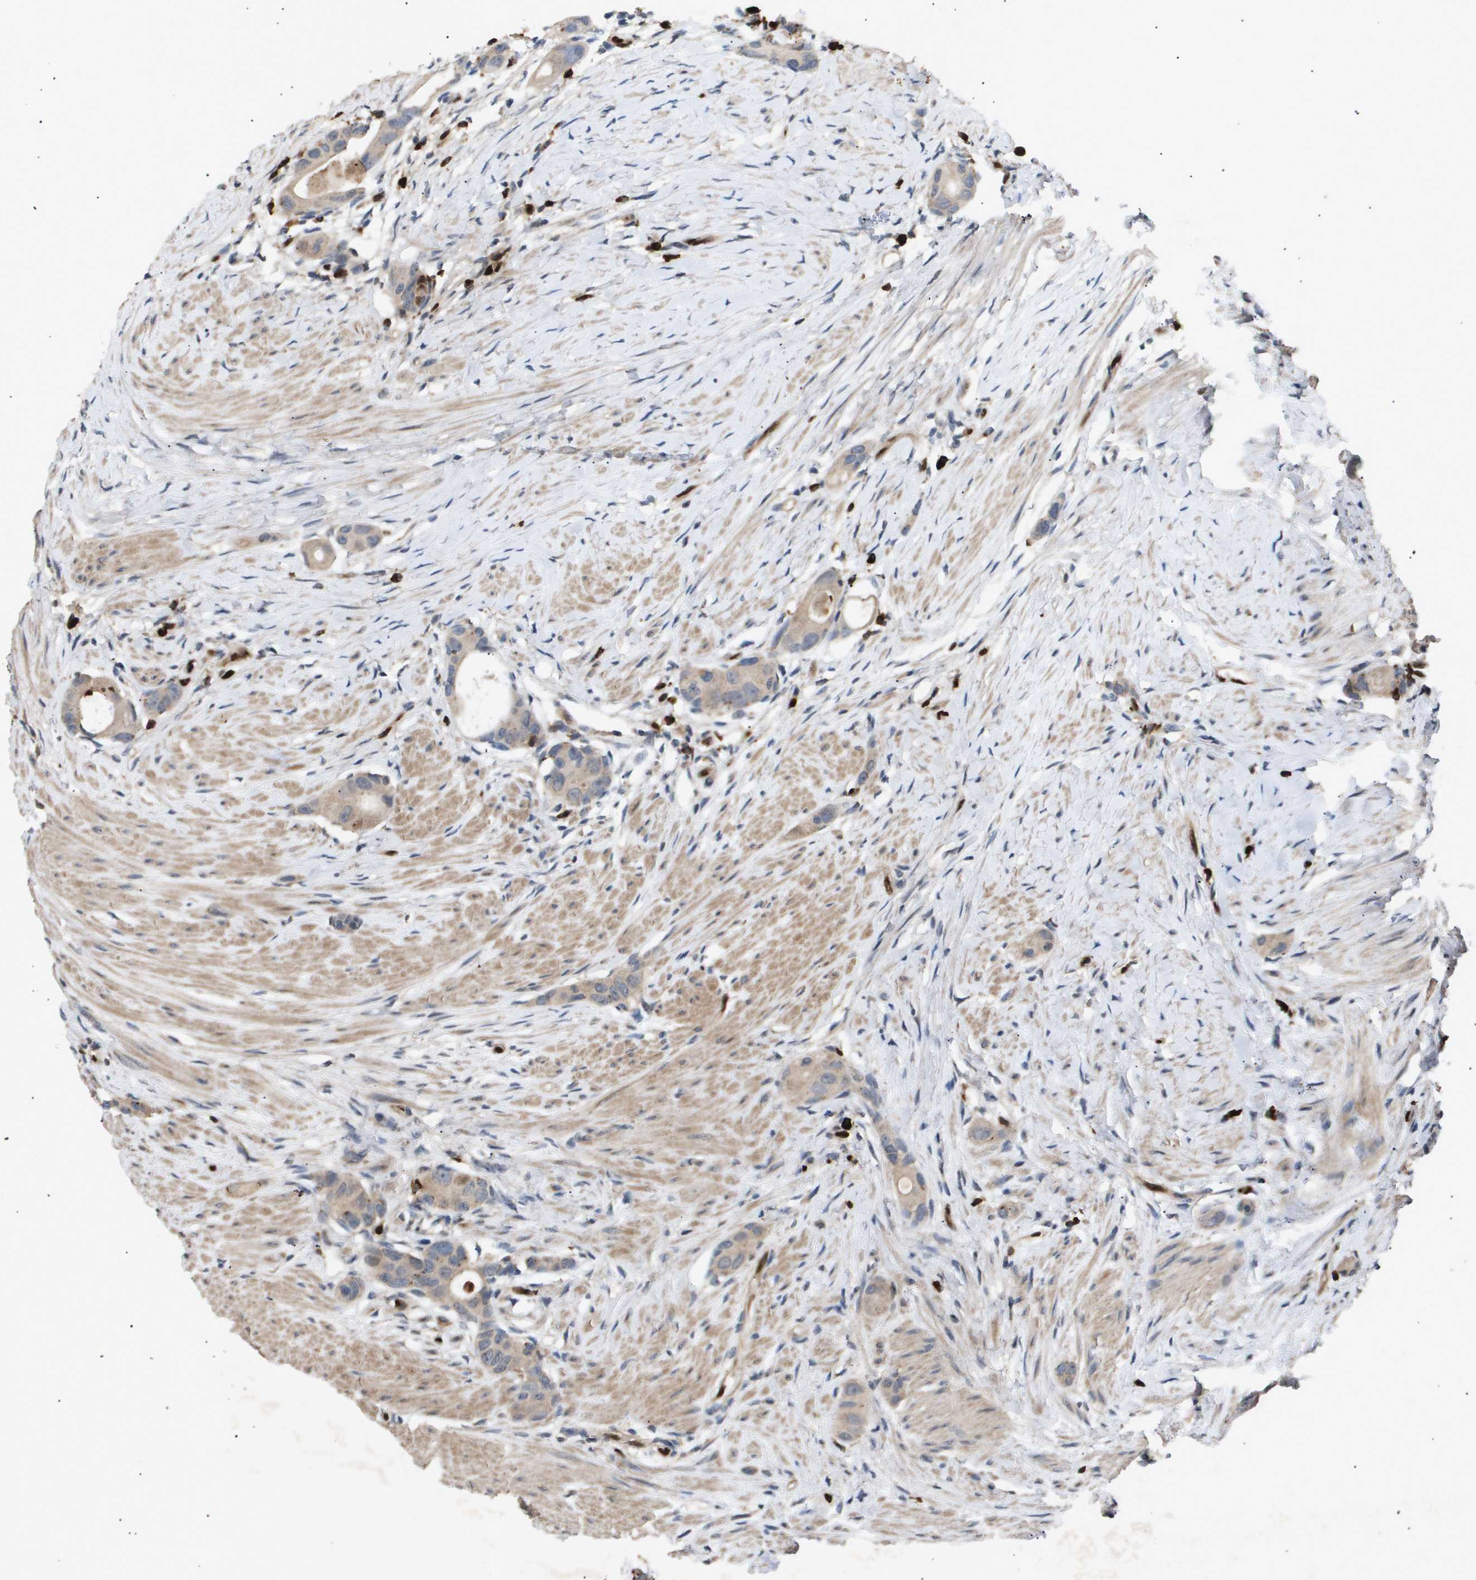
{"staining": {"intensity": "weak", "quantity": "<25%", "location": "cytoplasmic/membranous"}, "tissue": "colorectal cancer", "cell_type": "Tumor cells", "image_type": "cancer", "snomed": [{"axis": "morphology", "description": "Adenocarcinoma, NOS"}, {"axis": "topography", "description": "Rectum"}], "caption": "Immunohistochemistry of colorectal cancer (adenocarcinoma) demonstrates no positivity in tumor cells. (DAB (3,3'-diaminobenzidine) immunohistochemistry, high magnification).", "gene": "ERG", "patient": {"sex": "male", "age": 51}}